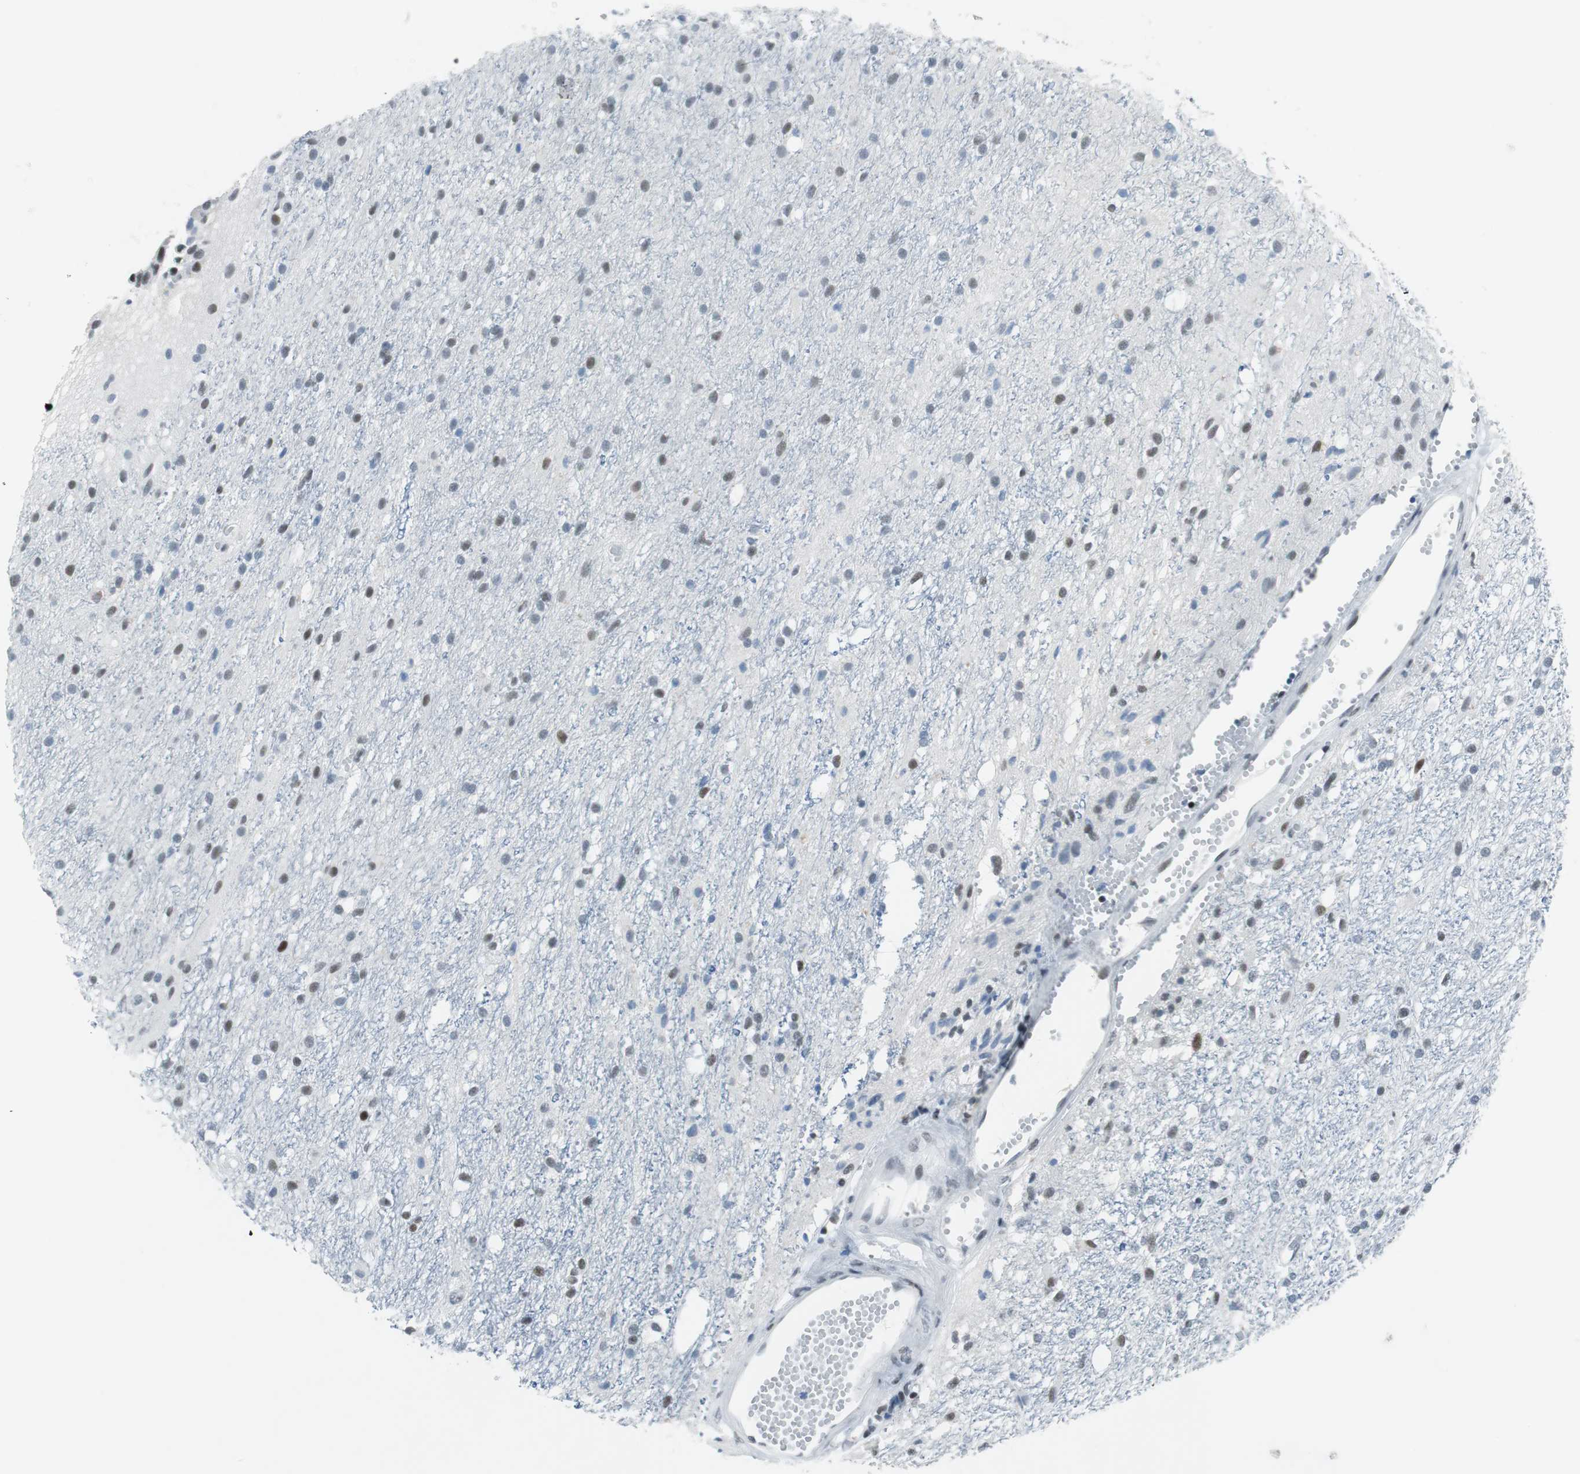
{"staining": {"intensity": "moderate", "quantity": "<25%", "location": "nuclear"}, "tissue": "glioma", "cell_type": "Tumor cells", "image_type": "cancer", "snomed": [{"axis": "morphology", "description": "Glioma, malignant, High grade"}, {"axis": "topography", "description": "Brain"}], "caption": "This micrograph demonstrates immunohistochemistry staining of high-grade glioma (malignant), with low moderate nuclear staining in about <25% of tumor cells.", "gene": "HDAC3", "patient": {"sex": "female", "age": 59}}